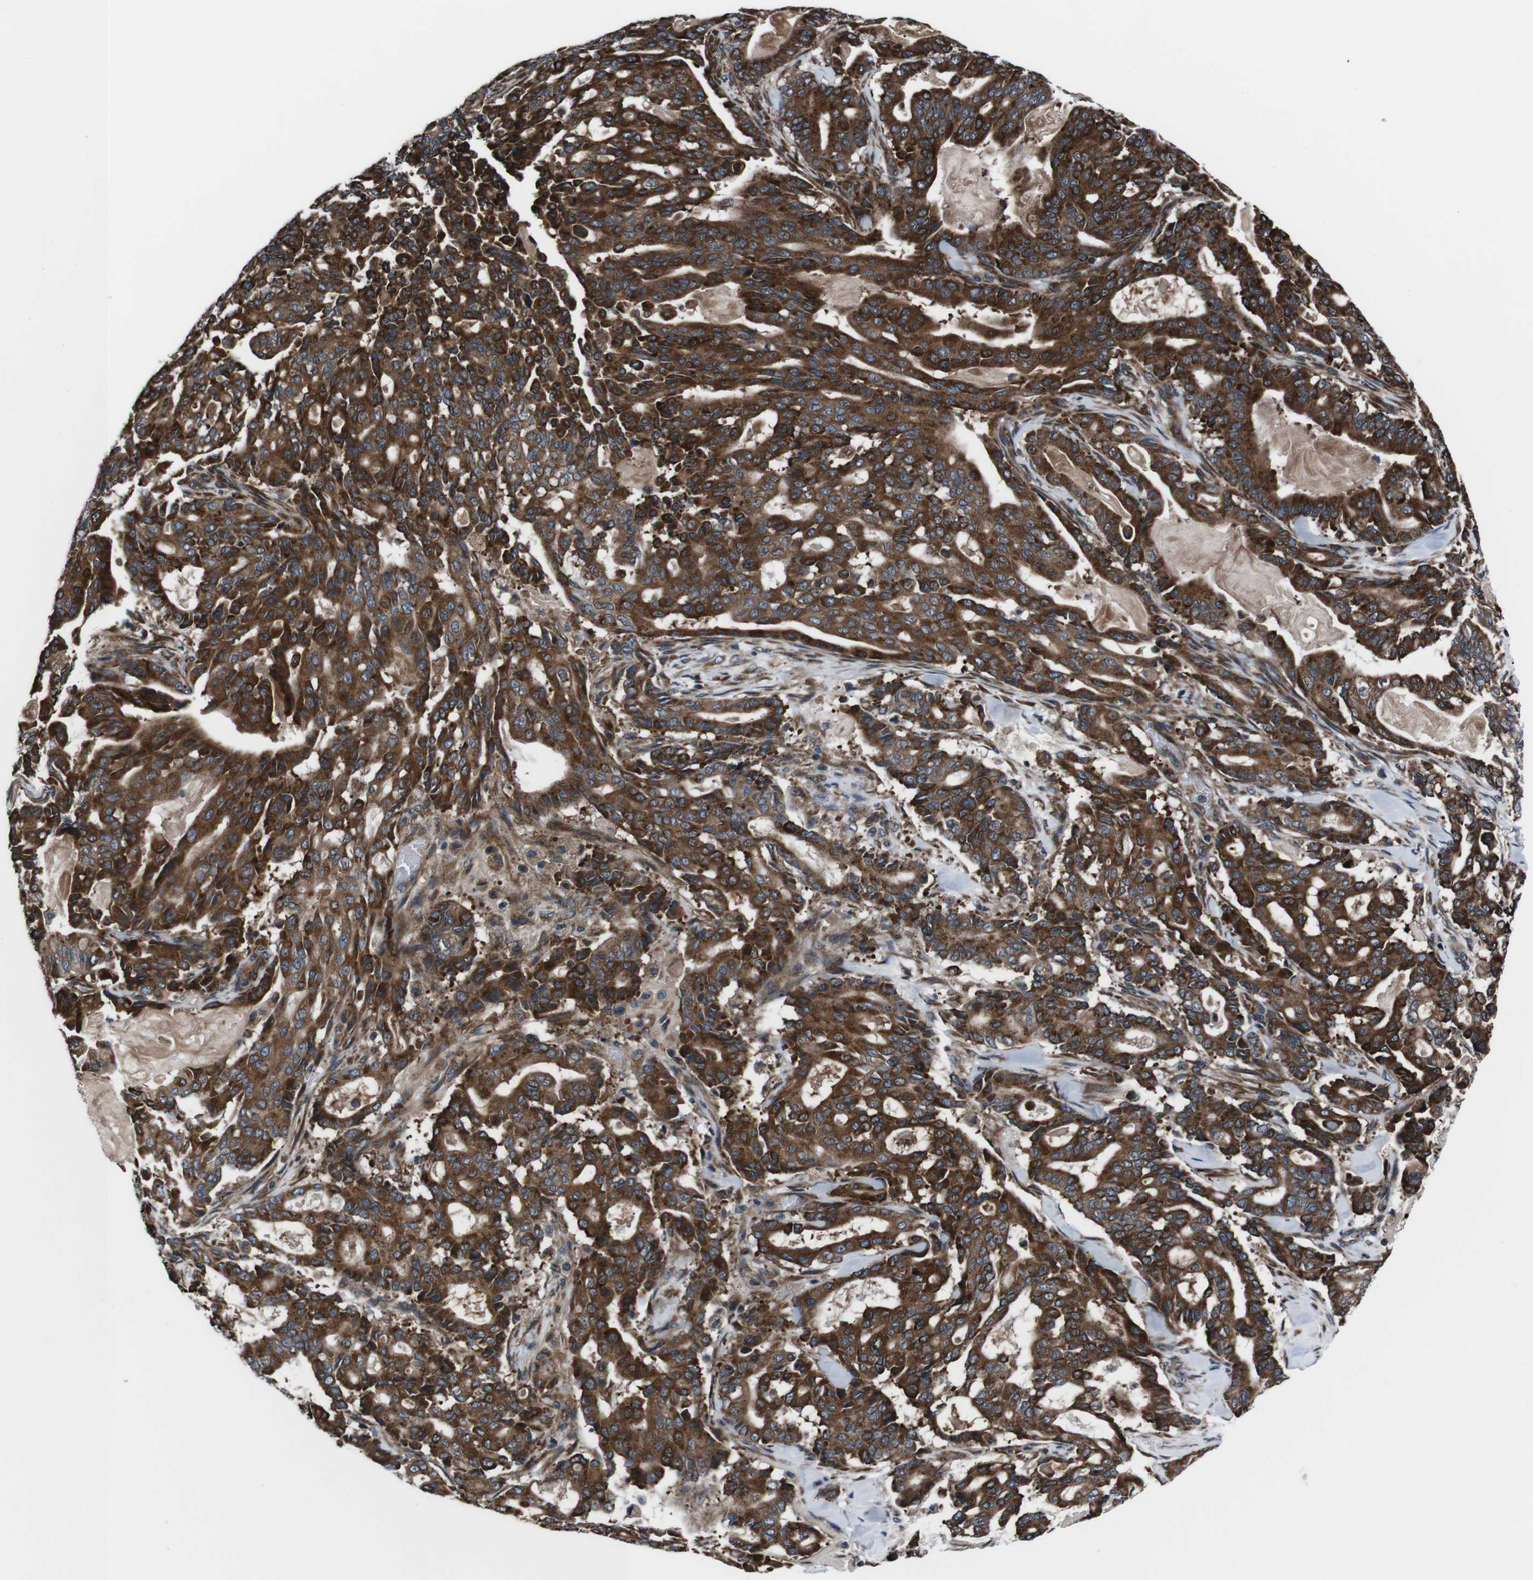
{"staining": {"intensity": "strong", "quantity": ">75%", "location": "cytoplasmic/membranous"}, "tissue": "pancreatic cancer", "cell_type": "Tumor cells", "image_type": "cancer", "snomed": [{"axis": "morphology", "description": "Adenocarcinoma, NOS"}, {"axis": "topography", "description": "Pancreas"}], "caption": "High-magnification brightfield microscopy of pancreatic adenocarcinoma stained with DAB (brown) and counterstained with hematoxylin (blue). tumor cells exhibit strong cytoplasmic/membranous positivity is appreciated in about>75% of cells. Nuclei are stained in blue.", "gene": "EIF4A2", "patient": {"sex": "male", "age": 63}}